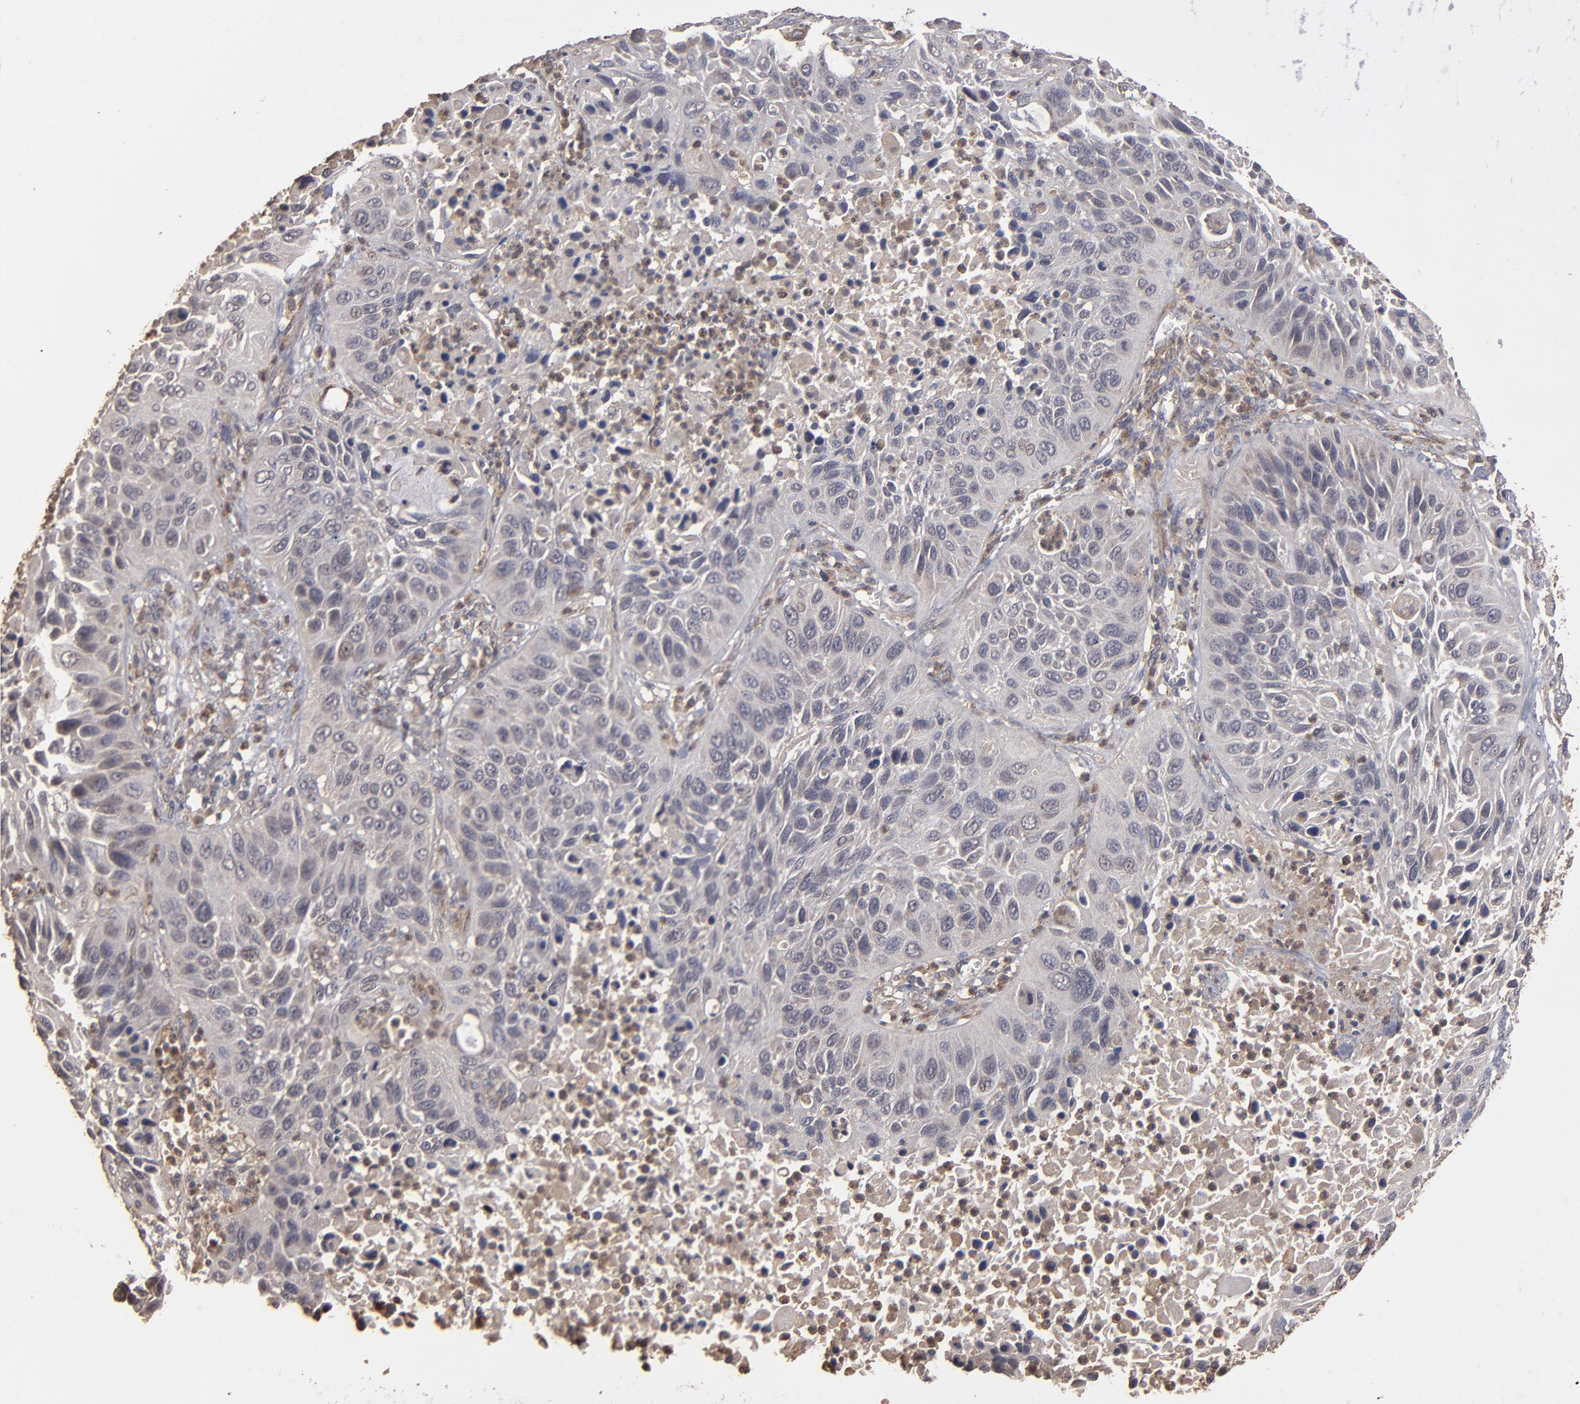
{"staining": {"intensity": "weak", "quantity": ">75%", "location": "cytoplasmic/membranous"}, "tissue": "lung cancer", "cell_type": "Tumor cells", "image_type": "cancer", "snomed": [{"axis": "morphology", "description": "Squamous cell carcinoma, NOS"}, {"axis": "topography", "description": "Lung"}], "caption": "Weak cytoplasmic/membranous expression is present in approximately >75% of tumor cells in lung cancer (squamous cell carcinoma).", "gene": "MMP2", "patient": {"sex": "female", "age": 76}}